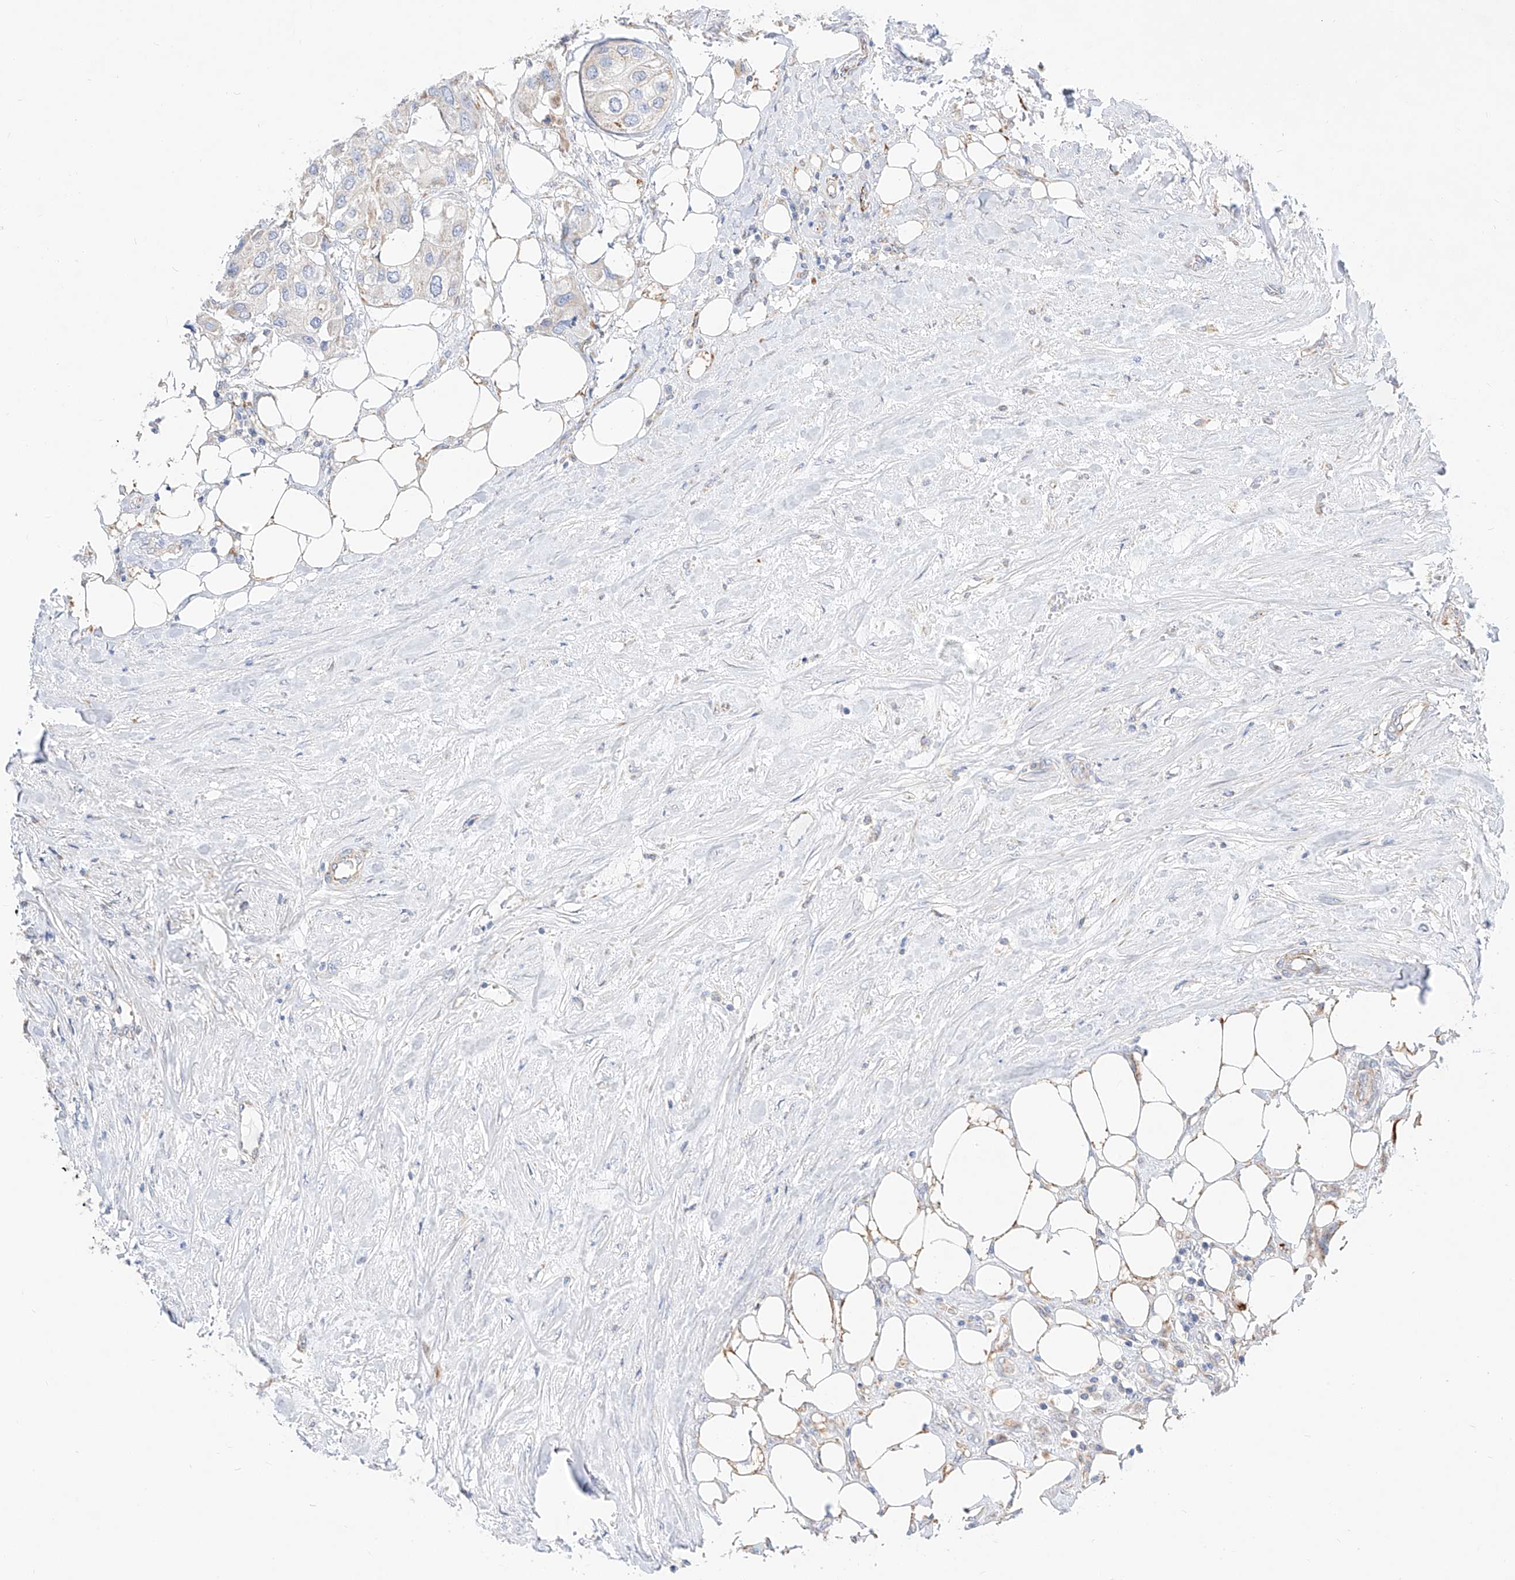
{"staining": {"intensity": "moderate", "quantity": "<25%", "location": "cytoplasmic/membranous"}, "tissue": "urothelial cancer", "cell_type": "Tumor cells", "image_type": "cancer", "snomed": [{"axis": "morphology", "description": "Urothelial carcinoma, High grade"}, {"axis": "topography", "description": "Urinary bladder"}], "caption": "Immunohistochemical staining of high-grade urothelial carcinoma displays low levels of moderate cytoplasmic/membranous protein expression in approximately <25% of tumor cells.", "gene": "CST9", "patient": {"sex": "male", "age": 64}}